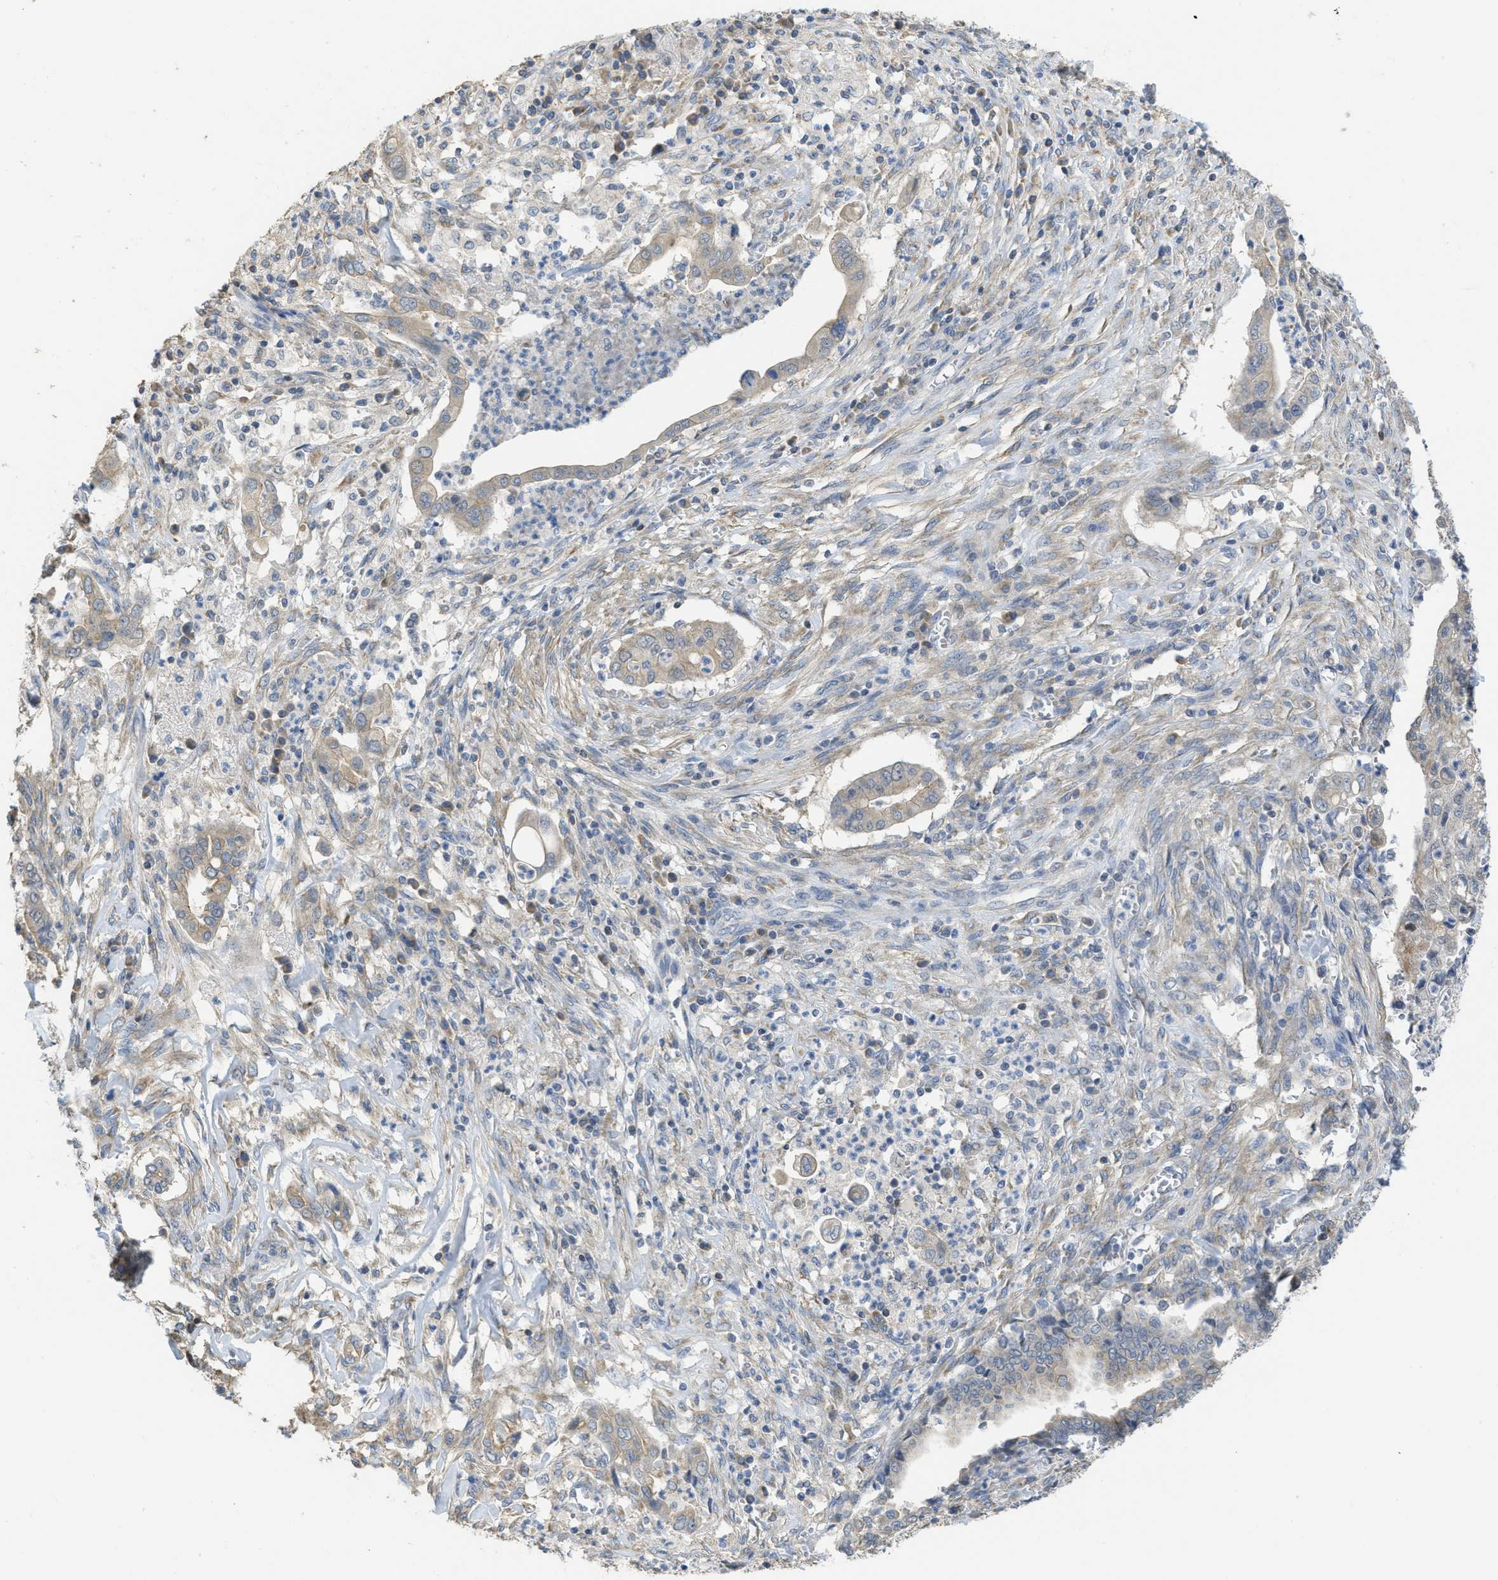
{"staining": {"intensity": "weak", "quantity": ">75%", "location": "cytoplasmic/membranous"}, "tissue": "cervical cancer", "cell_type": "Tumor cells", "image_type": "cancer", "snomed": [{"axis": "morphology", "description": "Adenocarcinoma, NOS"}, {"axis": "topography", "description": "Cervix"}], "caption": "Cervical adenocarcinoma stained for a protein (brown) demonstrates weak cytoplasmic/membranous positive expression in approximately >75% of tumor cells.", "gene": "SFXN2", "patient": {"sex": "female", "age": 44}}